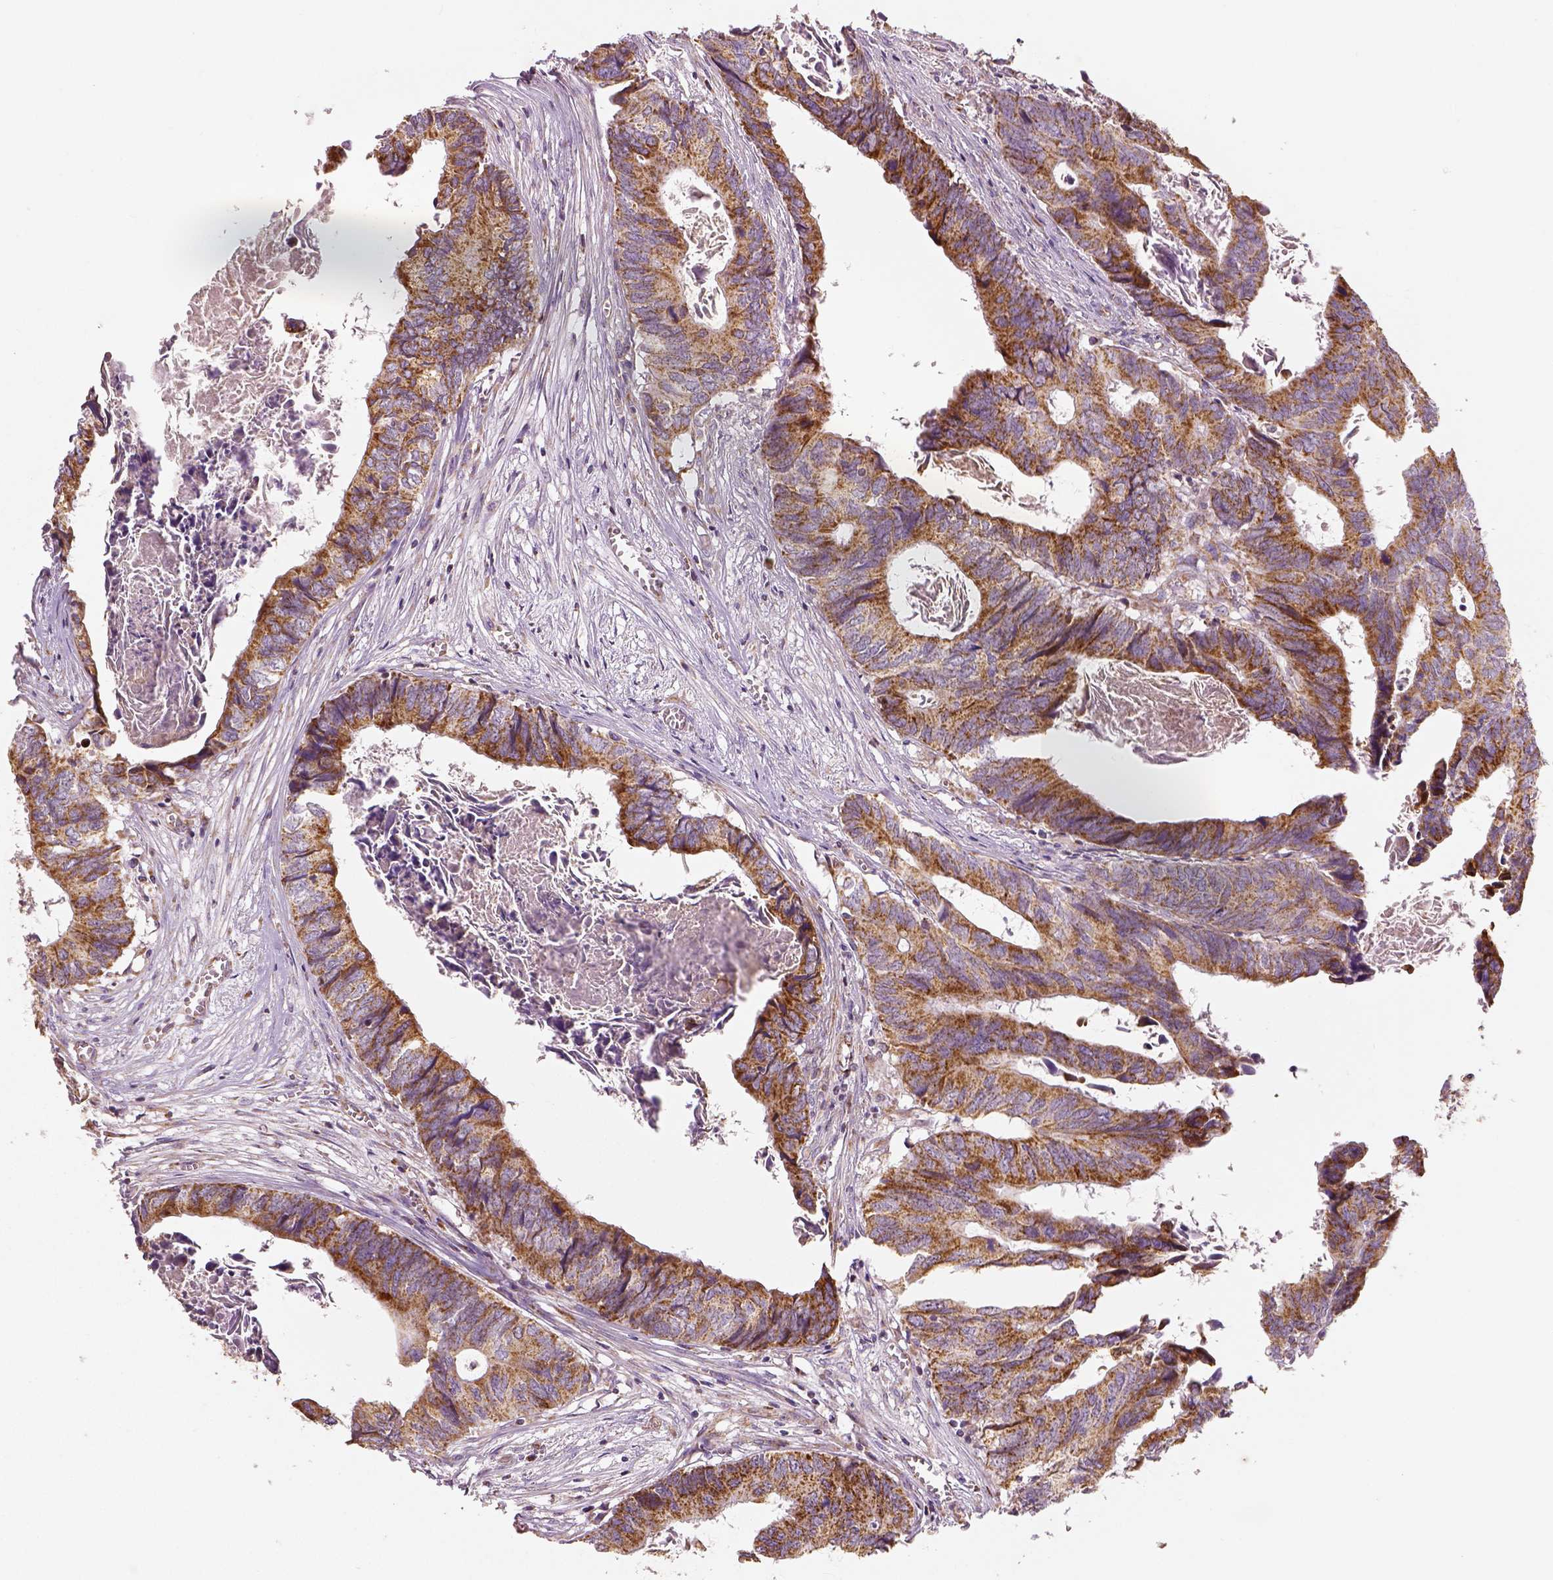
{"staining": {"intensity": "strong", "quantity": ">75%", "location": "cytoplasmic/membranous"}, "tissue": "colorectal cancer", "cell_type": "Tumor cells", "image_type": "cancer", "snomed": [{"axis": "morphology", "description": "Adenocarcinoma, NOS"}, {"axis": "topography", "description": "Colon"}], "caption": "Tumor cells demonstrate high levels of strong cytoplasmic/membranous expression in approximately >75% of cells in human adenocarcinoma (colorectal).", "gene": "PGAM5", "patient": {"sex": "female", "age": 82}}